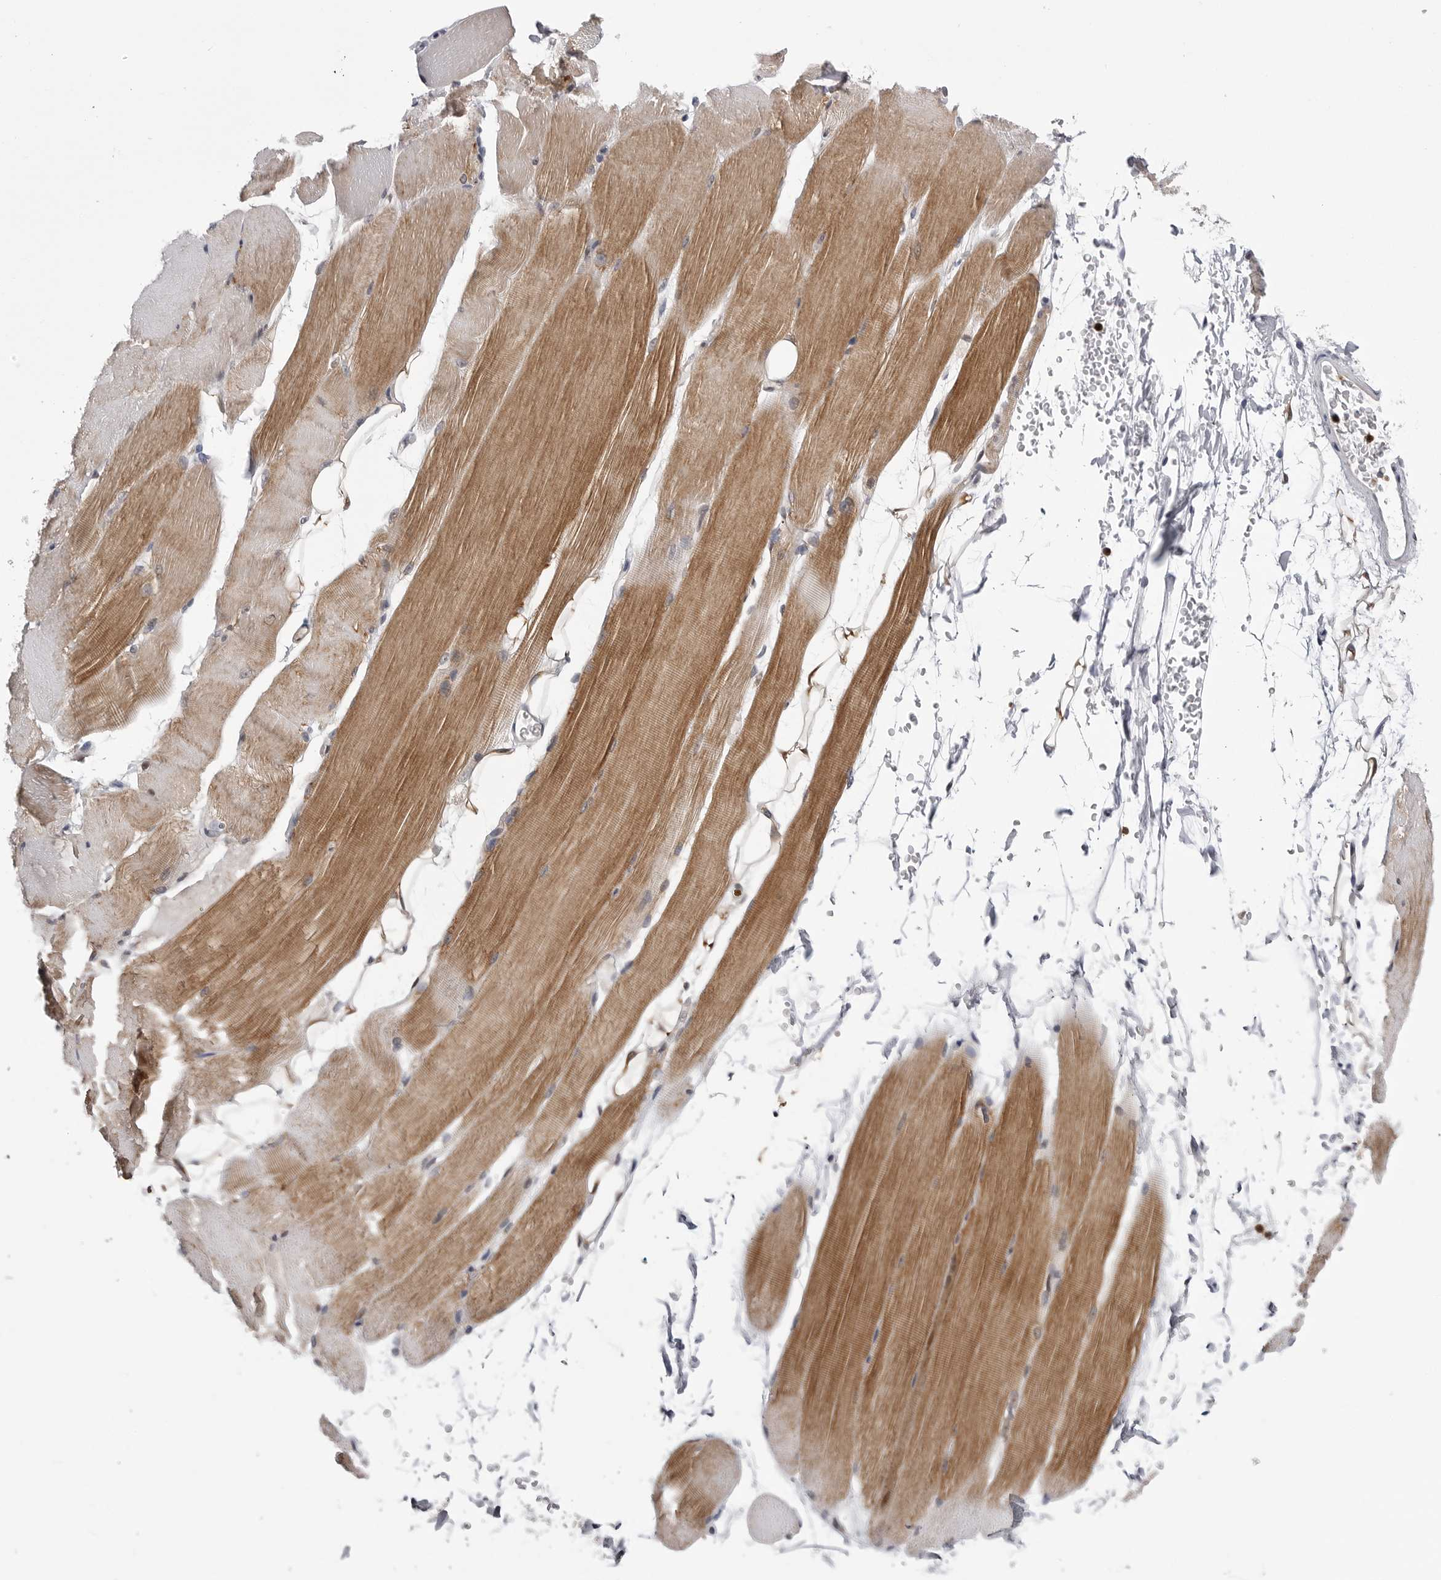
{"staining": {"intensity": "moderate", "quantity": "25%-75%", "location": "cytoplasmic/membranous"}, "tissue": "skeletal muscle", "cell_type": "Myocytes", "image_type": "normal", "snomed": [{"axis": "morphology", "description": "Normal tissue, NOS"}, {"axis": "topography", "description": "Skeletal muscle"}, {"axis": "topography", "description": "Parathyroid gland"}], "caption": "Moderate cytoplasmic/membranous staining is identified in approximately 25%-75% of myocytes in benign skeletal muscle.", "gene": "CDK20", "patient": {"sex": "female", "age": 37}}